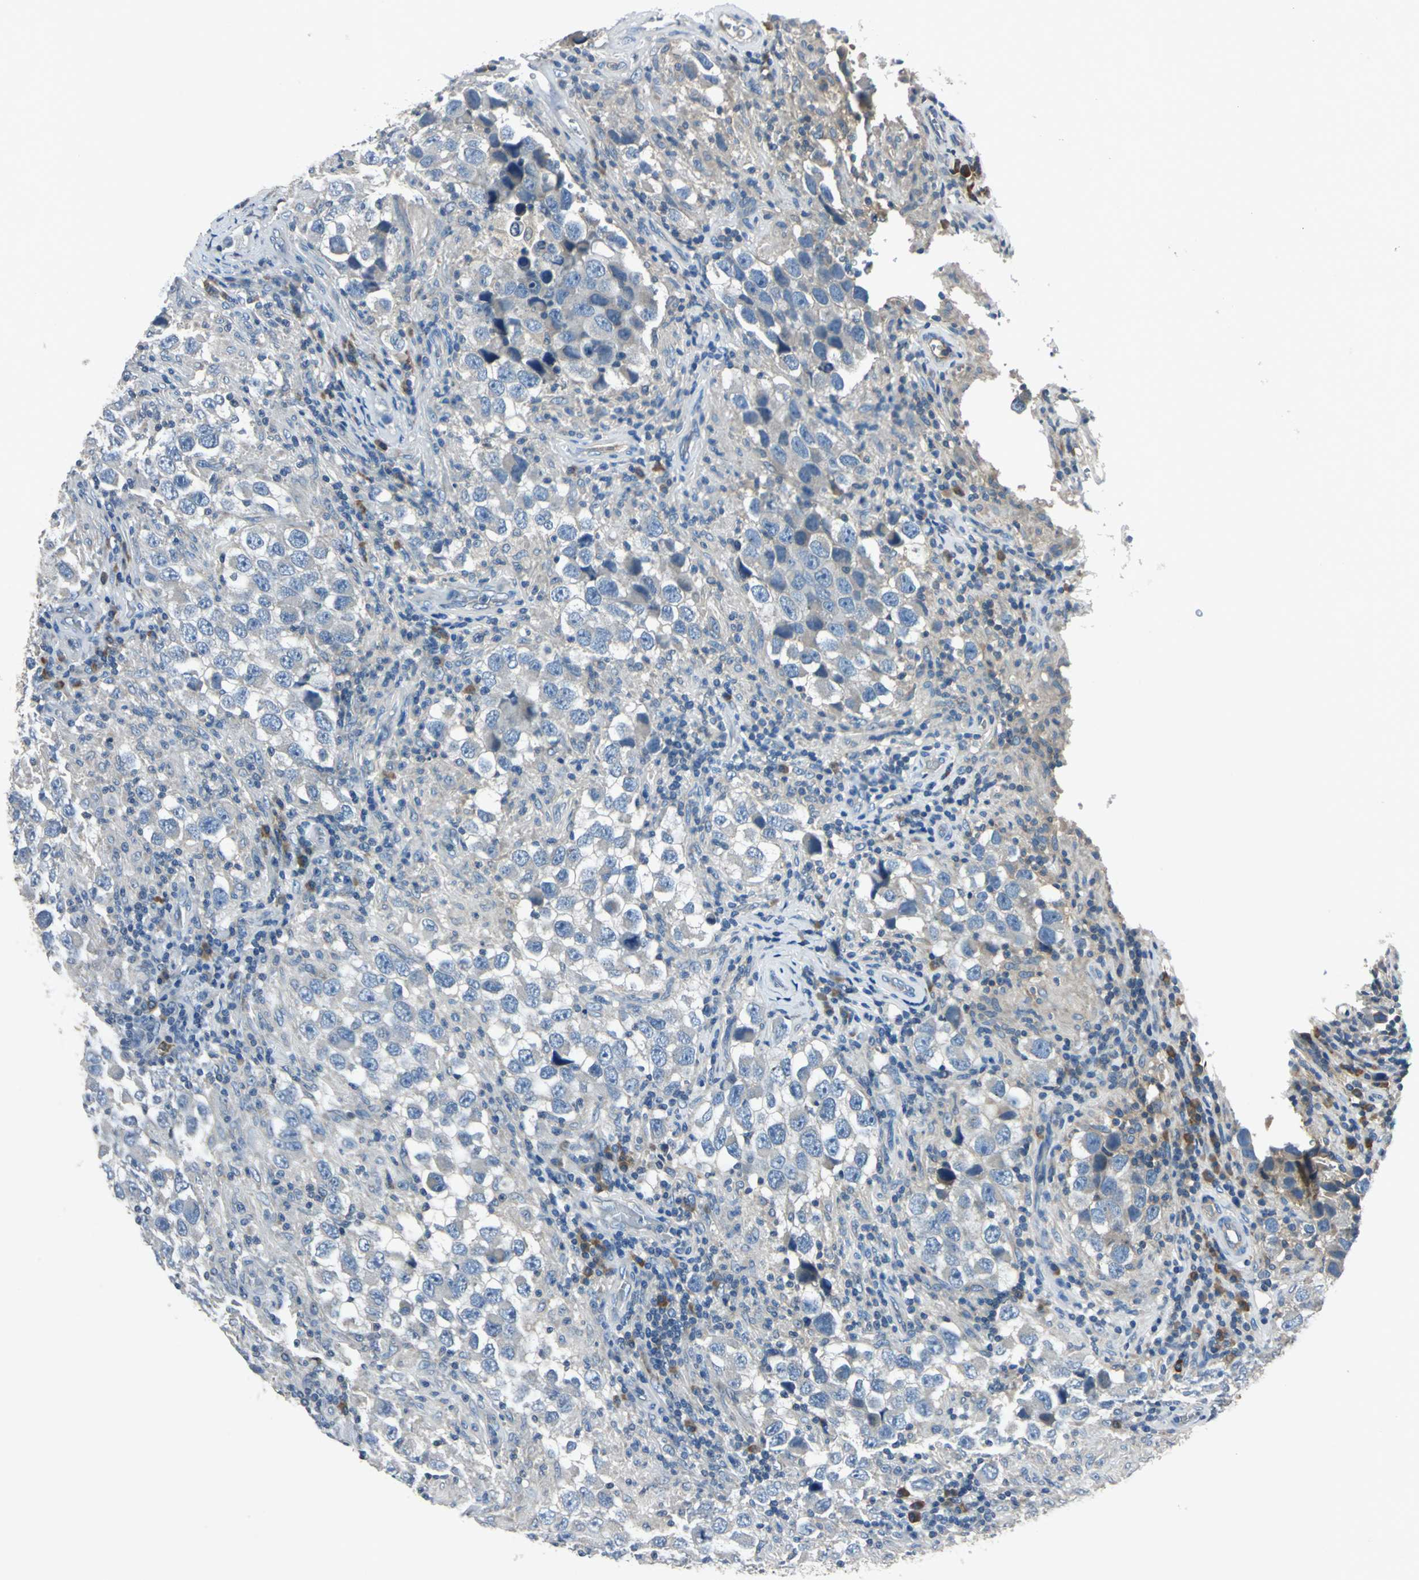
{"staining": {"intensity": "negative", "quantity": "none", "location": "none"}, "tissue": "testis cancer", "cell_type": "Tumor cells", "image_type": "cancer", "snomed": [{"axis": "morphology", "description": "Carcinoma, Embryonal, NOS"}, {"axis": "topography", "description": "Testis"}], "caption": "Immunohistochemistry (IHC) image of human testis embryonal carcinoma stained for a protein (brown), which shows no positivity in tumor cells.", "gene": "SLC2A13", "patient": {"sex": "male", "age": 21}}